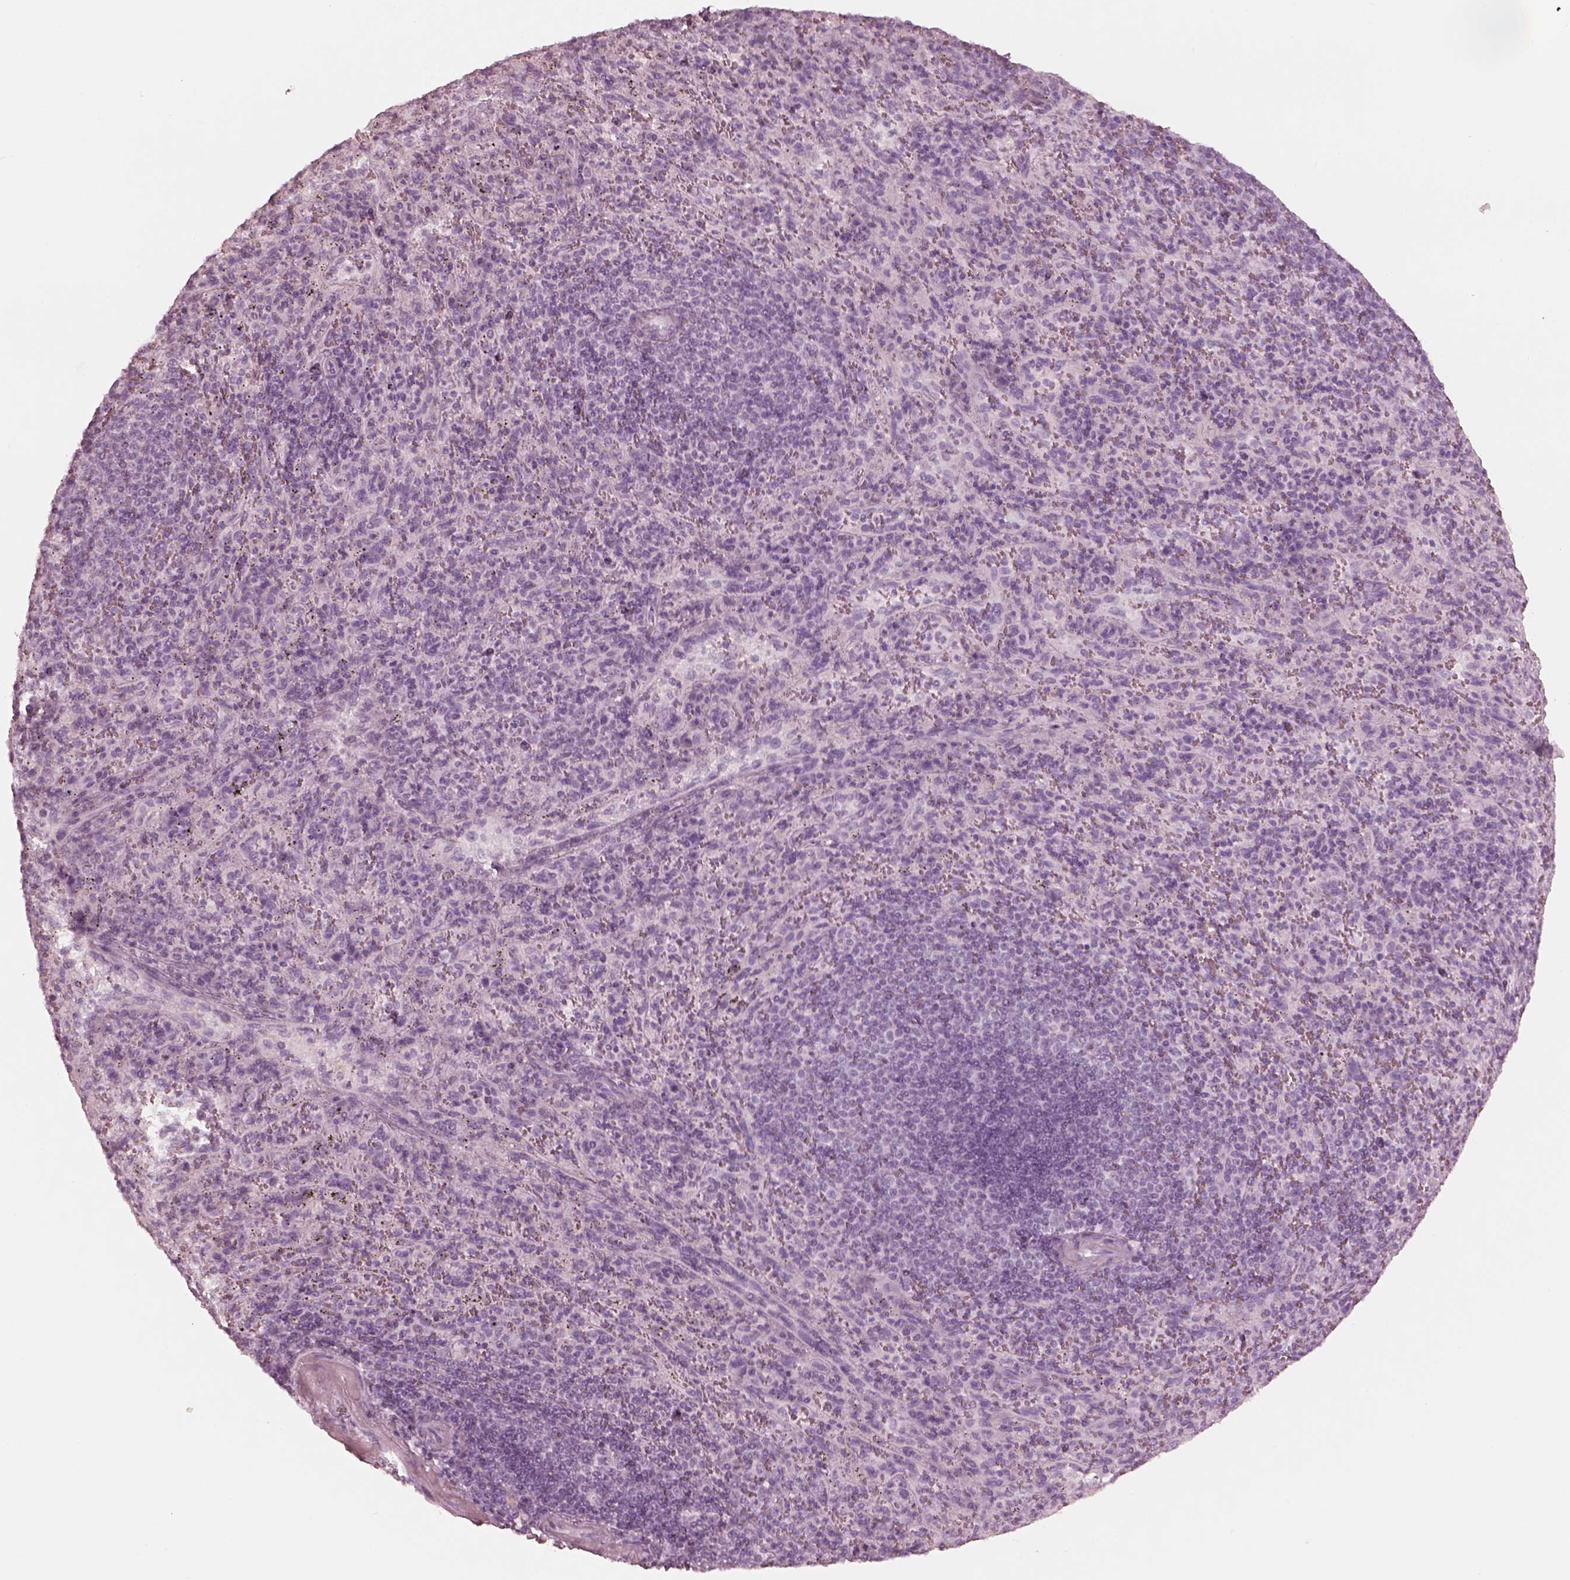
{"staining": {"intensity": "negative", "quantity": "none", "location": "none"}, "tissue": "spleen", "cell_type": "Cells in red pulp", "image_type": "normal", "snomed": [{"axis": "morphology", "description": "Normal tissue, NOS"}, {"axis": "topography", "description": "Spleen"}], "caption": "Immunohistochemistry photomicrograph of normal spleen: spleen stained with DAB displays no significant protein expression in cells in red pulp.", "gene": "PON3", "patient": {"sex": "male", "age": 57}}